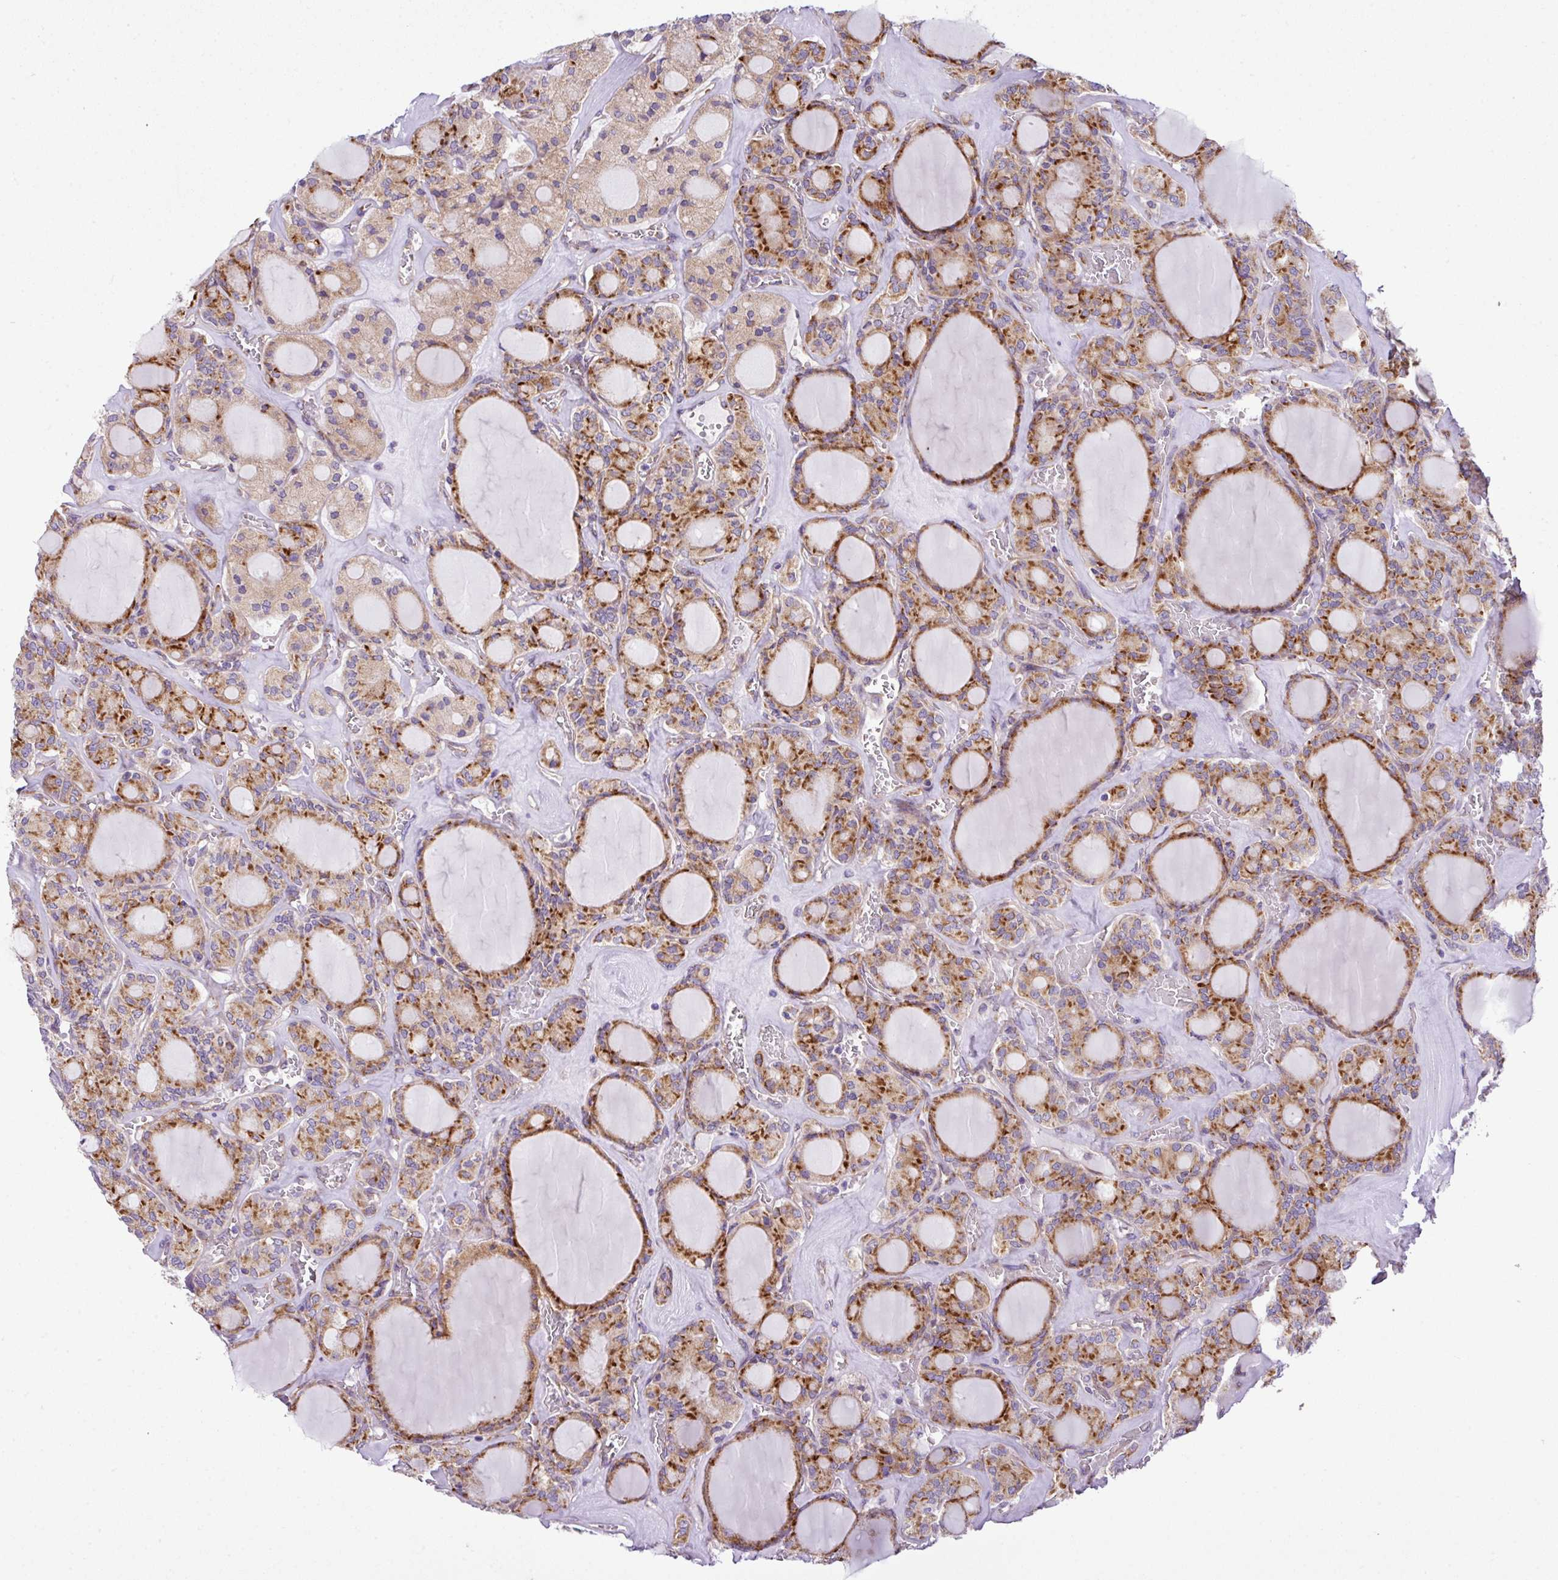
{"staining": {"intensity": "strong", "quantity": ">75%", "location": "cytoplasmic/membranous"}, "tissue": "thyroid cancer", "cell_type": "Tumor cells", "image_type": "cancer", "snomed": [{"axis": "morphology", "description": "Papillary adenocarcinoma, NOS"}, {"axis": "topography", "description": "Thyroid gland"}], "caption": "Papillary adenocarcinoma (thyroid) tissue displays strong cytoplasmic/membranous staining in approximately >75% of tumor cells, visualized by immunohistochemistry.", "gene": "CFAP97", "patient": {"sex": "male", "age": 87}}